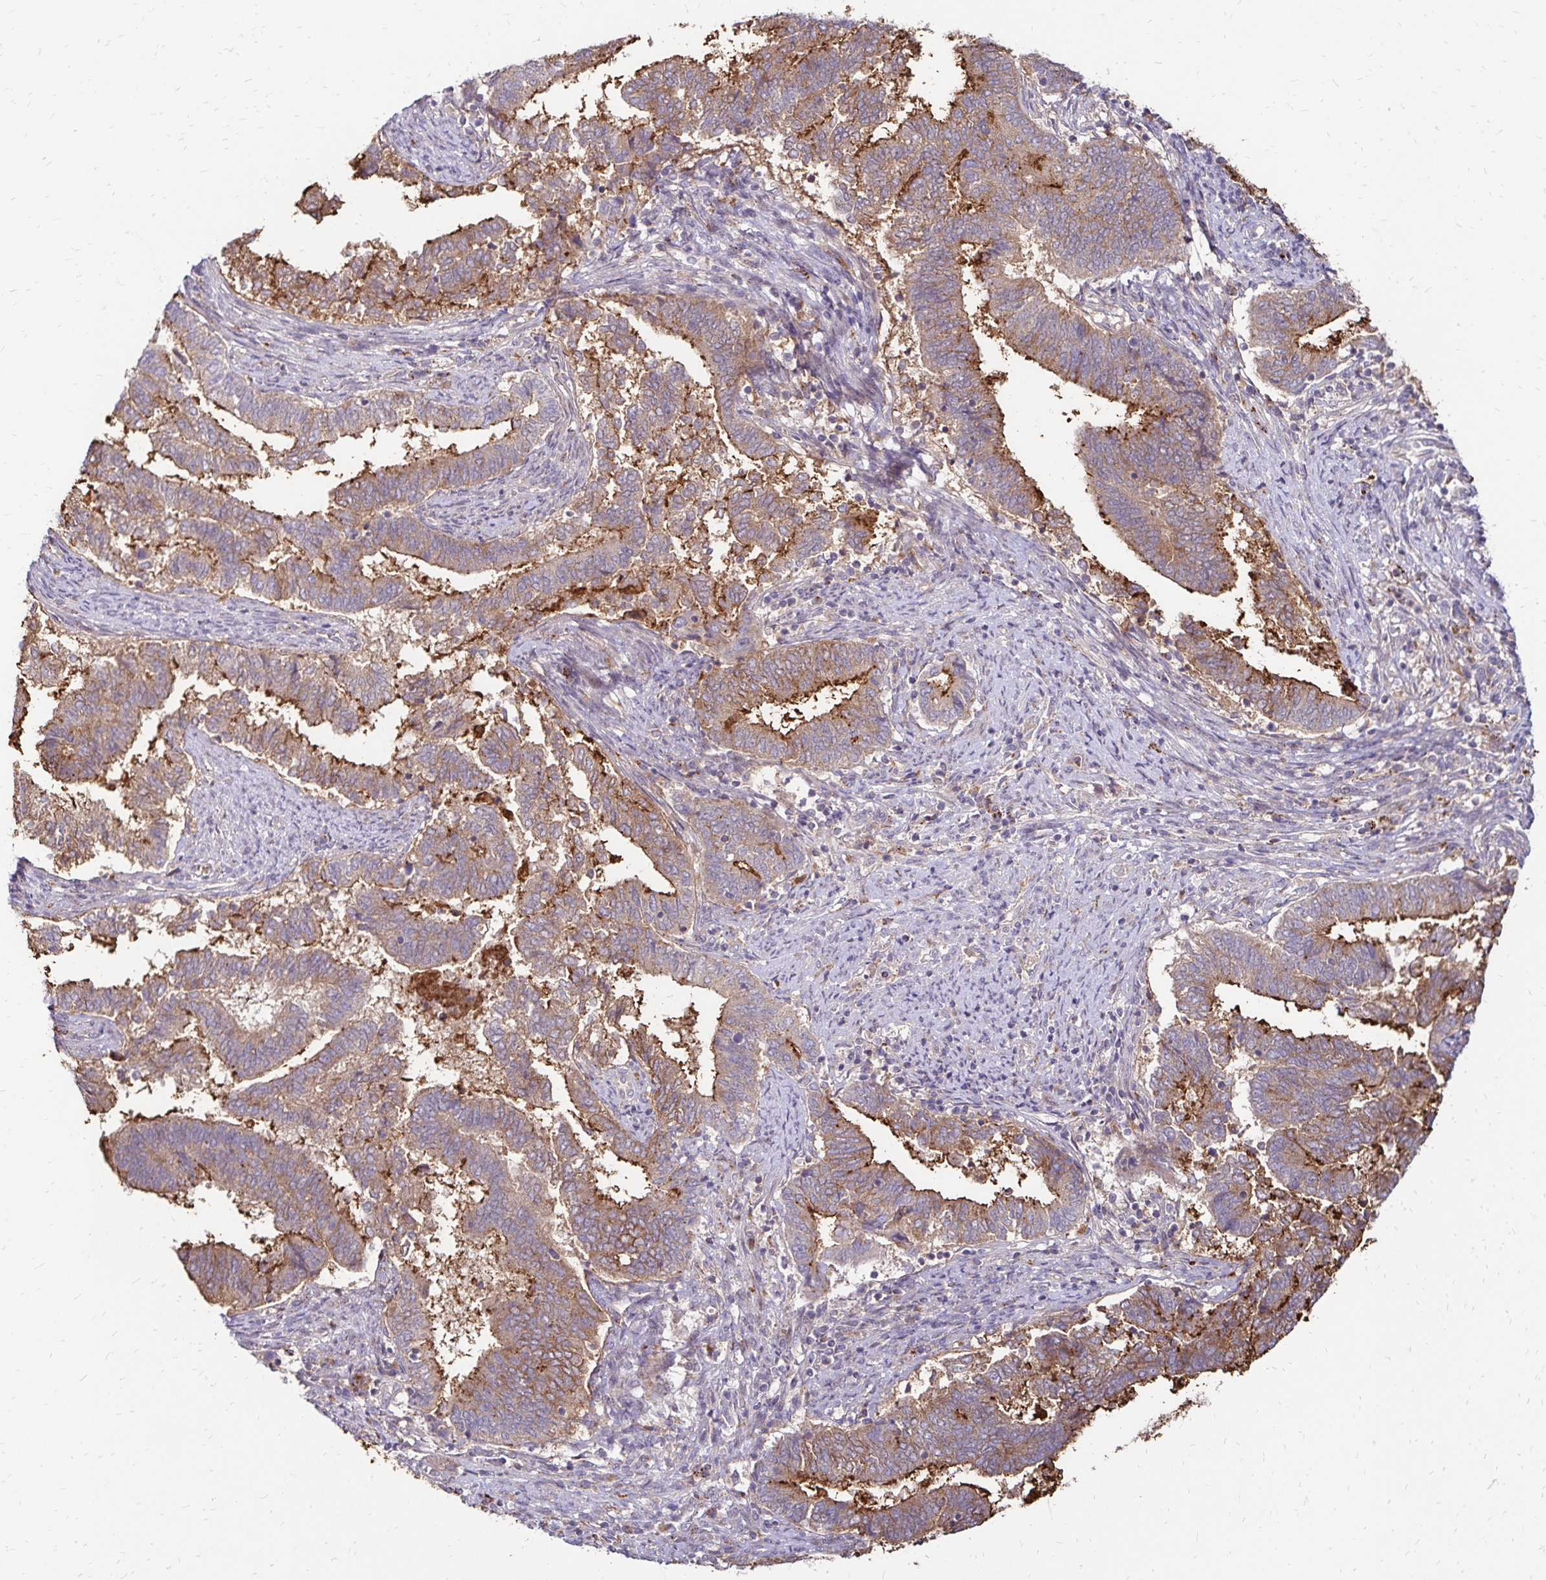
{"staining": {"intensity": "moderate", "quantity": "25%-75%", "location": "cytoplasmic/membranous"}, "tissue": "endometrial cancer", "cell_type": "Tumor cells", "image_type": "cancer", "snomed": [{"axis": "morphology", "description": "Adenocarcinoma, NOS"}, {"axis": "topography", "description": "Endometrium"}], "caption": "Brown immunohistochemical staining in human endometrial cancer (adenocarcinoma) reveals moderate cytoplasmic/membranous expression in about 25%-75% of tumor cells.", "gene": "IDUA", "patient": {"sex": "female", "age": 65}}